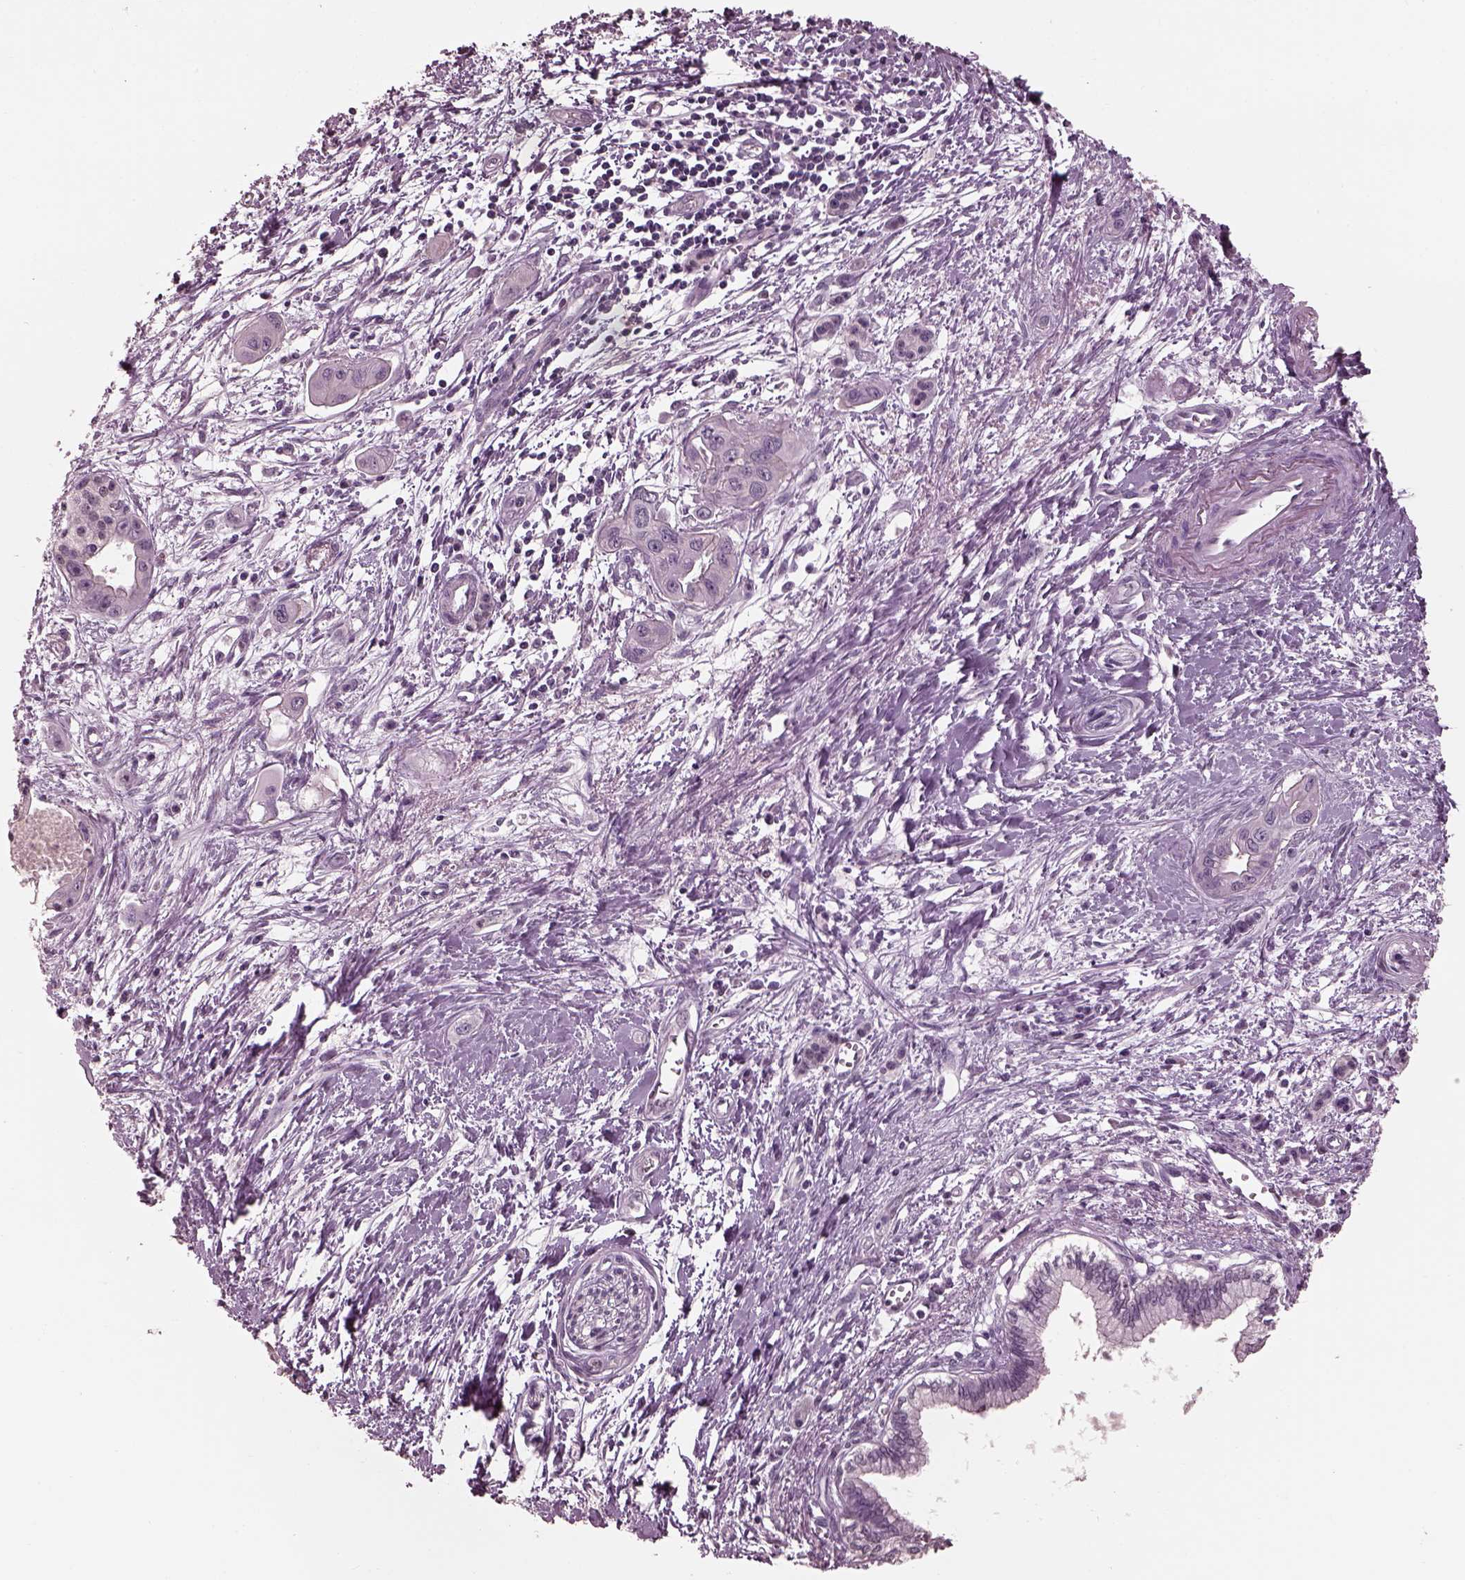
{"staining": {"intensity": "negative", "quantity": "none", "location": "none"}, "tissue": "pancreatic cancer", "cell_type": "Tumor cells", "image_type": "cancer", "snomed": [{"axis": "morphology", "description": "Adenocarcinoma, NOS"}, {"axis": "topography", "description": "Pancreas"}], "caption": "Tumor cells show no significant protein positivity in pancreatic cancer. Brightfield microscopy of immunohistochemistry stained with DAB (3,3'-diaminobenzidine) (brown) and hematoxylin (blue), captured at high magnification.", "gene": "TSKS", "patient": {"sex": "male", "age": 60}}